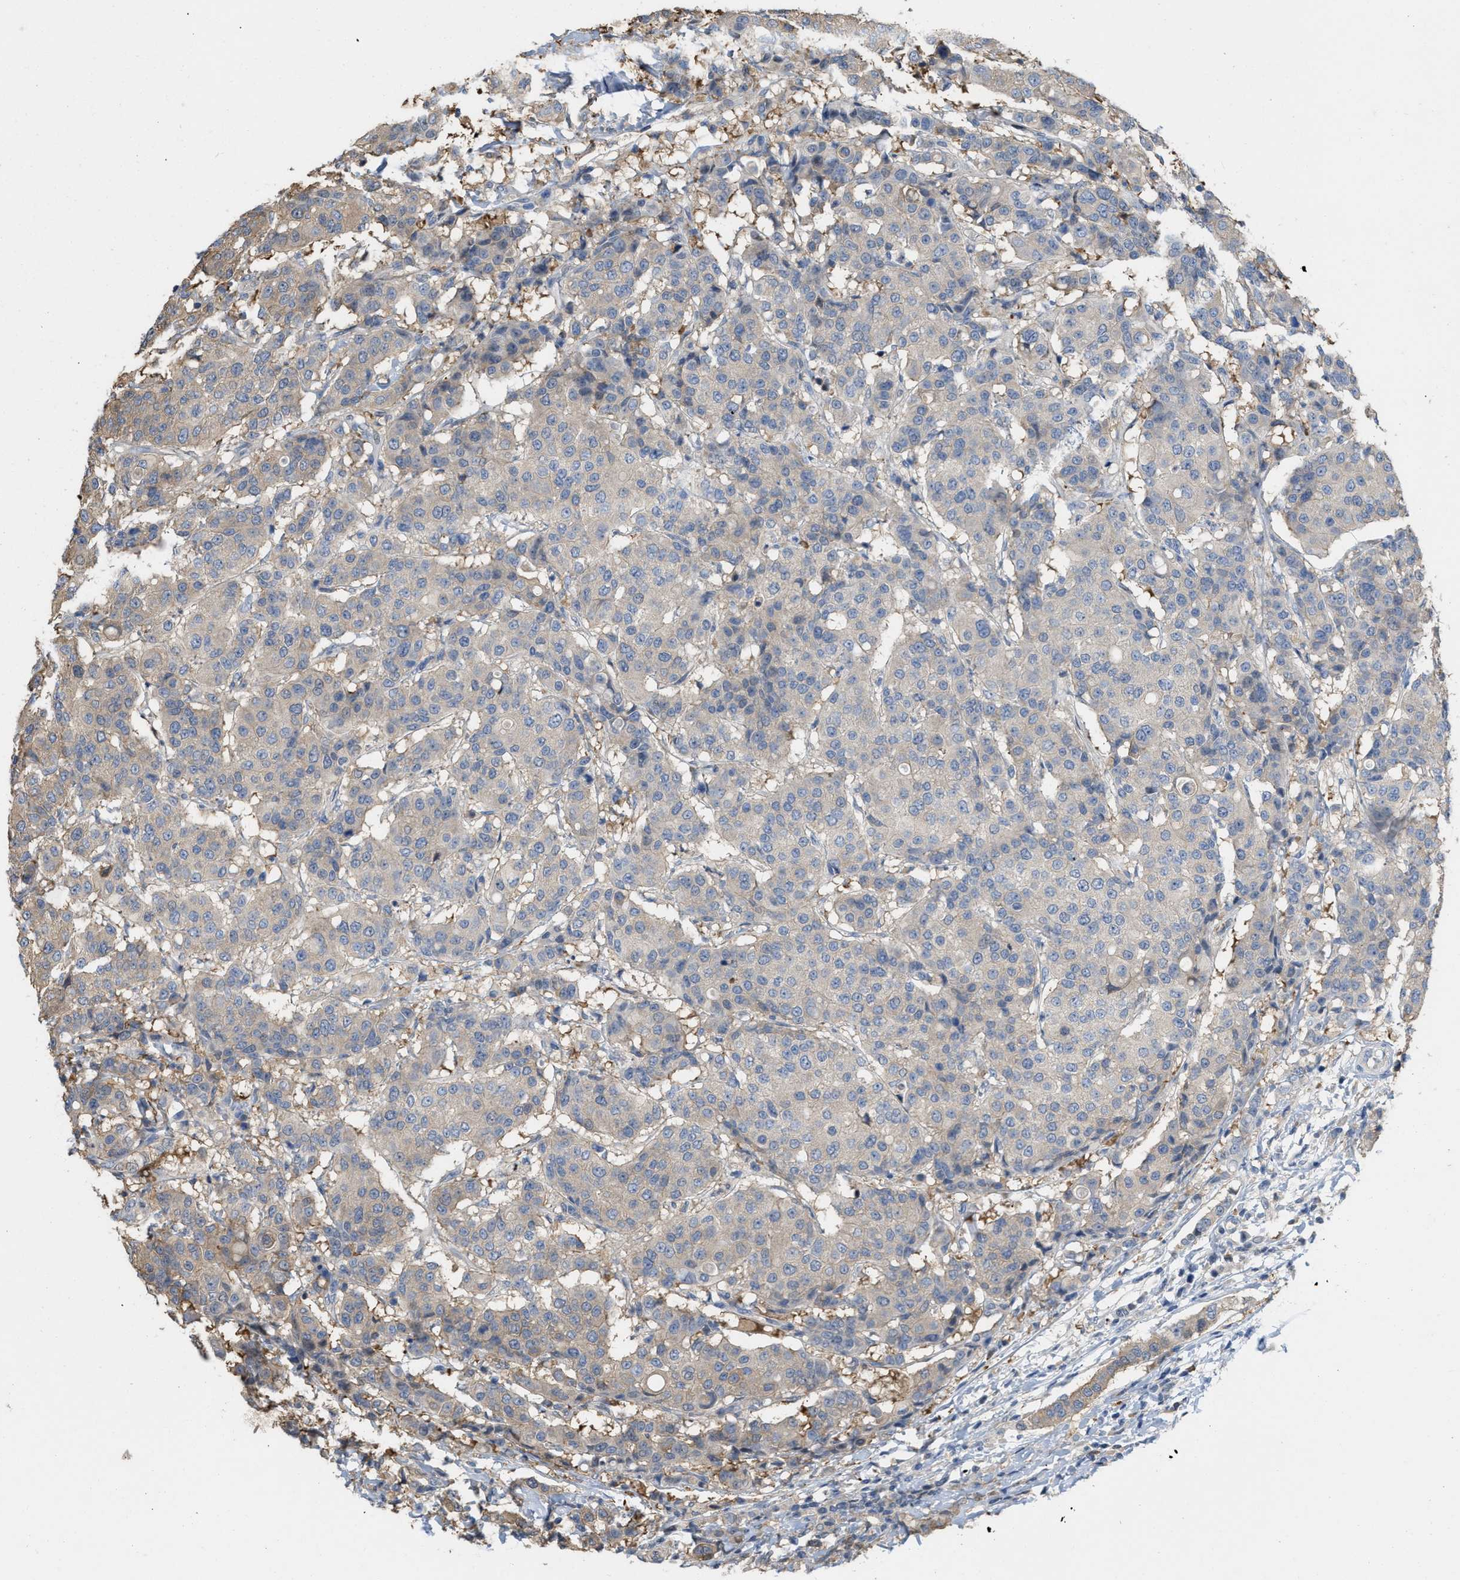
{"staining": {"intensity": "weak", "quantity": "25%-75%", "location": "cytoplasmic/membranous"}, "tissue": "breast cancer", "cell_type": "Tumor cells", "image_type": "cancer", "snomed": [{"axis": "morphology", "description": "Duct carcinoma"}, {"axis": "topography", "description": "Breast"}], "caption": "Immunohistochemistry (IHC) histopathology image of neoplastic tissue: human breast intraductal carcinoma stained using immunohistochemistry reveals low levels of weak protein expression localized specifically in the cytoplasmic/membranous of tumor cells, appearing as a cytoplasmic/membranous brown color.", "gene": "CSNK1A1", "patient": {"sex": "female", "age": 27}}